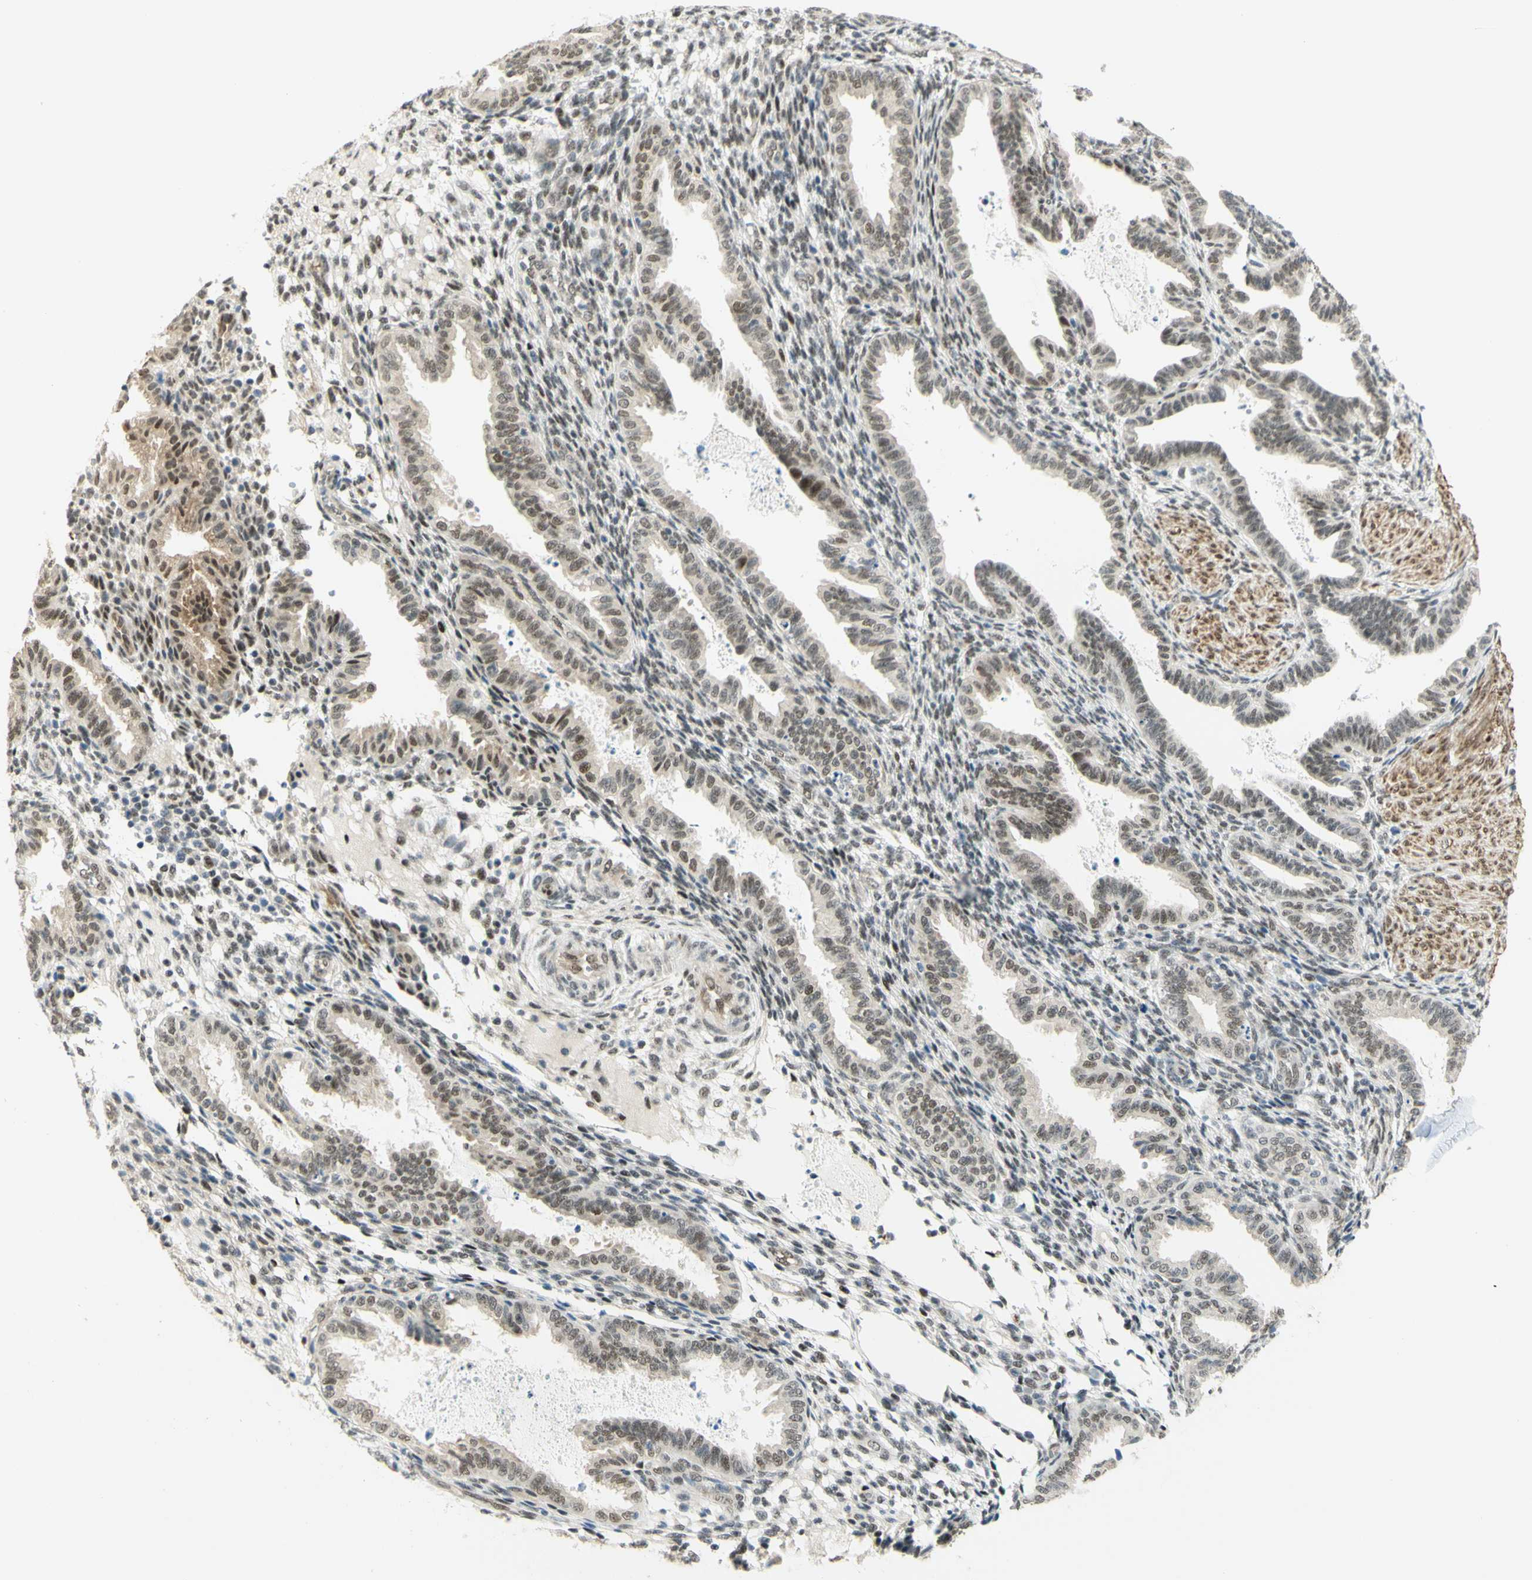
{"staining": {"intensity": "weak", "quantity": "25%-75%", "location": "nuclear"}, "tissue": "endometrium", "cell_type": "Cells in endometrial stroma", "image_type": "normal", "snomed": [{"axis": "morphology", "description": "Normal tissue, NOS"}, {"axis": "topography", "description": "Endometrium"}], "caption": "The image demonstrates staining of benign endometrium, revealing weak nuclear protein expression (brown color) within cells in endometrial stroma. Nuclei are stained in blue.", "gene": "DDX1", "patient": {"sex": "female", "age": 33}}